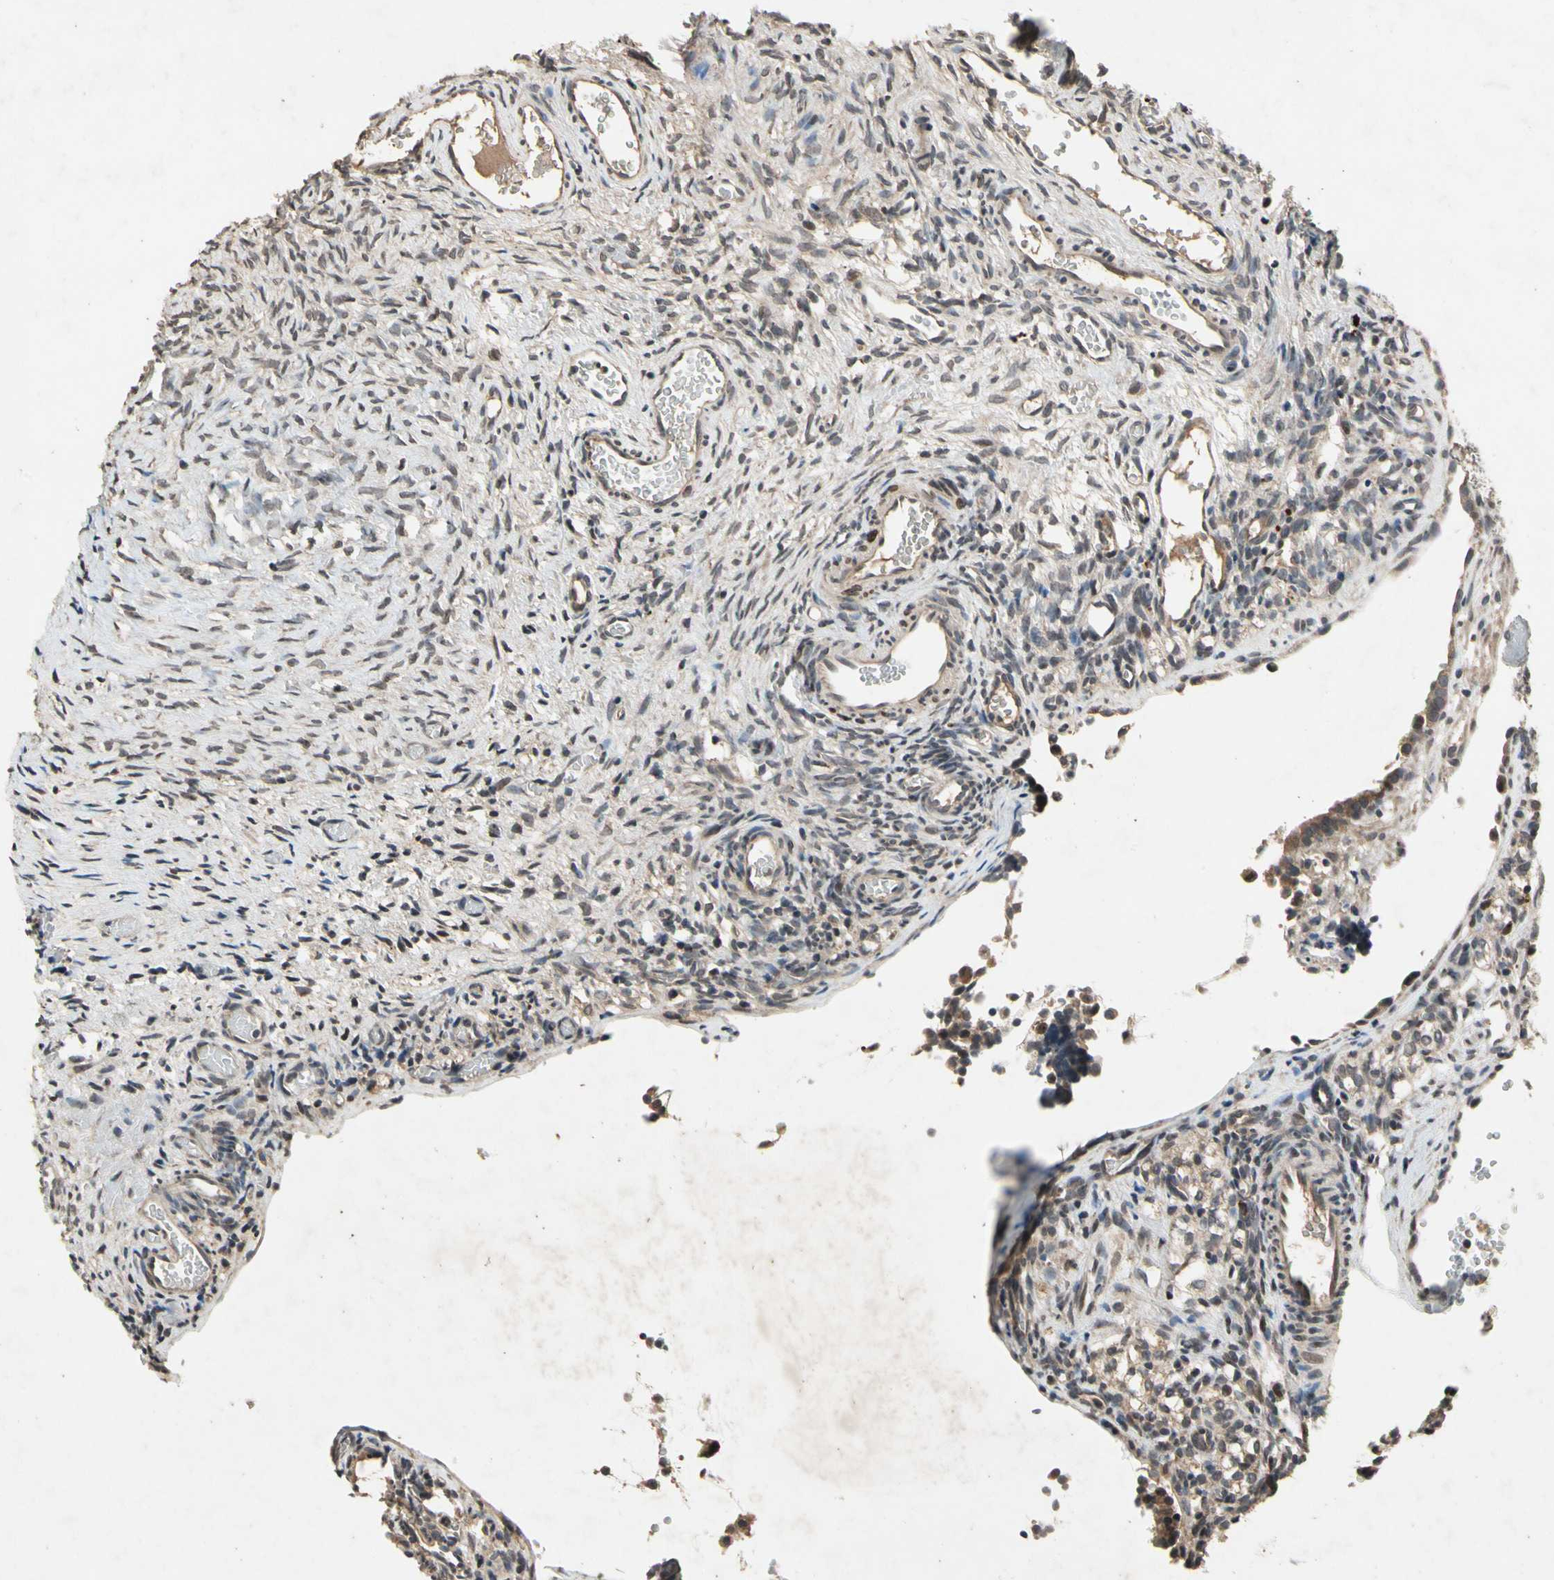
{"staining": {"intensity": "weak", "quantity": "25%-75%", "location": "cytoplasmic/membranous"}, "tissue": "ovary", "cell_type": "Ovarian stroma cells", "image_type": "normal", "snomed": [{"axis": "morphology", "description": "Normal tissue, NOS"}, {"axis": "topography", "description": "Ovary"}], "caption": "Ovary stained for a protein (brown) demonstrates weak cytoplasmic/membranous positive staining in about 25%-75% of ovarian stroma cells.", "gene": "DPY19L3", "patient": {"sex": "female", "age": 35}}